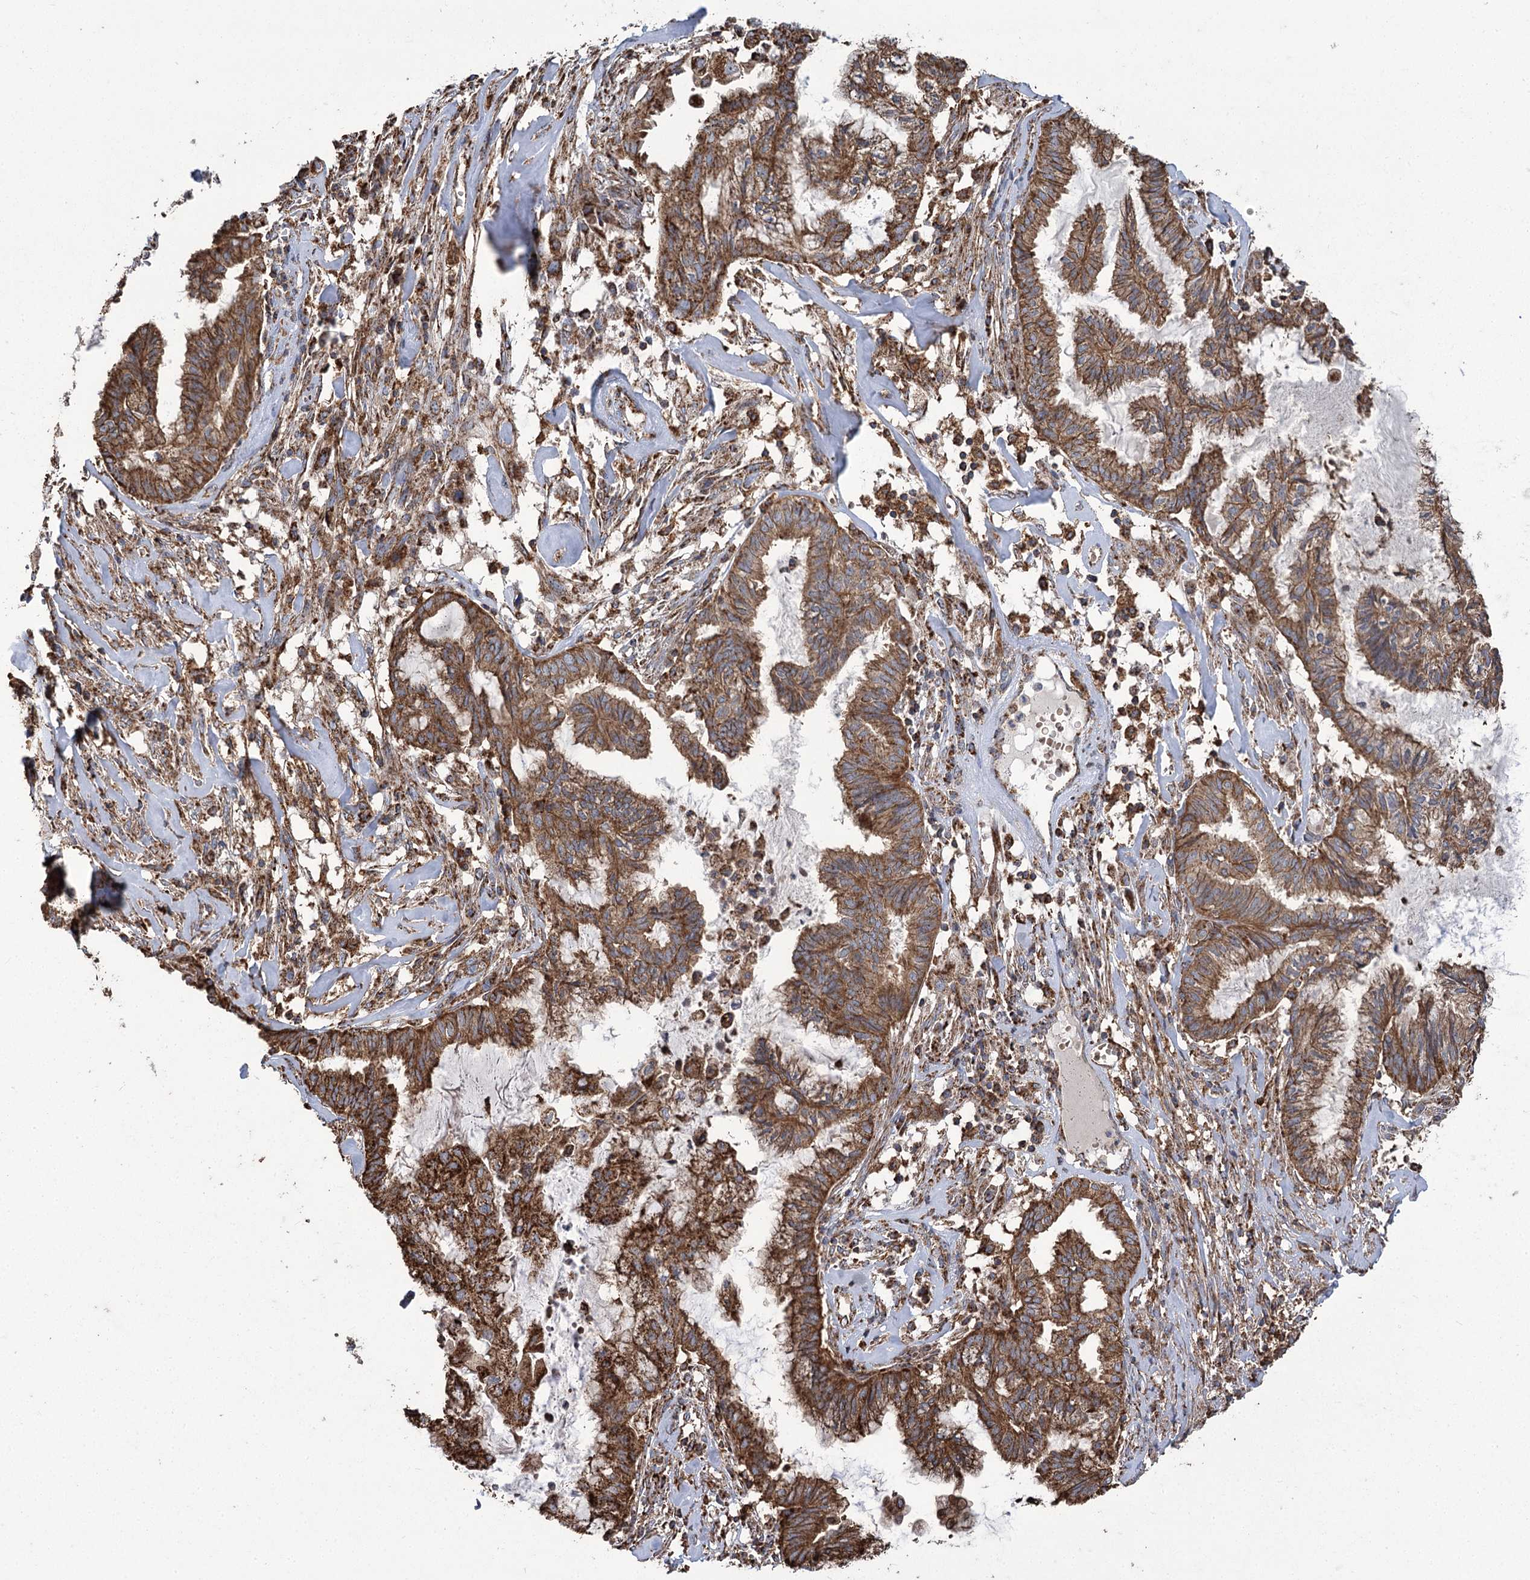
{"staining": {"intensity": "moderate", "quantity": ">75%", "location": "cytoplasmic/membranous"}, "tissue": "endometrial cancer", "cell_type": "Tumor cells", "image_type": "cancer", "snomed": [{"axis": "morphology", "description": "Adenocarcinoma, NOS"}, {"axis": "topography", "description": "Endometrium"}], "caption": "A photomicrograph showing moderate cytoplasmic/membranous expression in about >75% of tumor cells in endometrial cancer, as visualized by brown immunohistochemical staining.", "gene": "CARD19", "patient": {"sex": "female", "age": 86}}